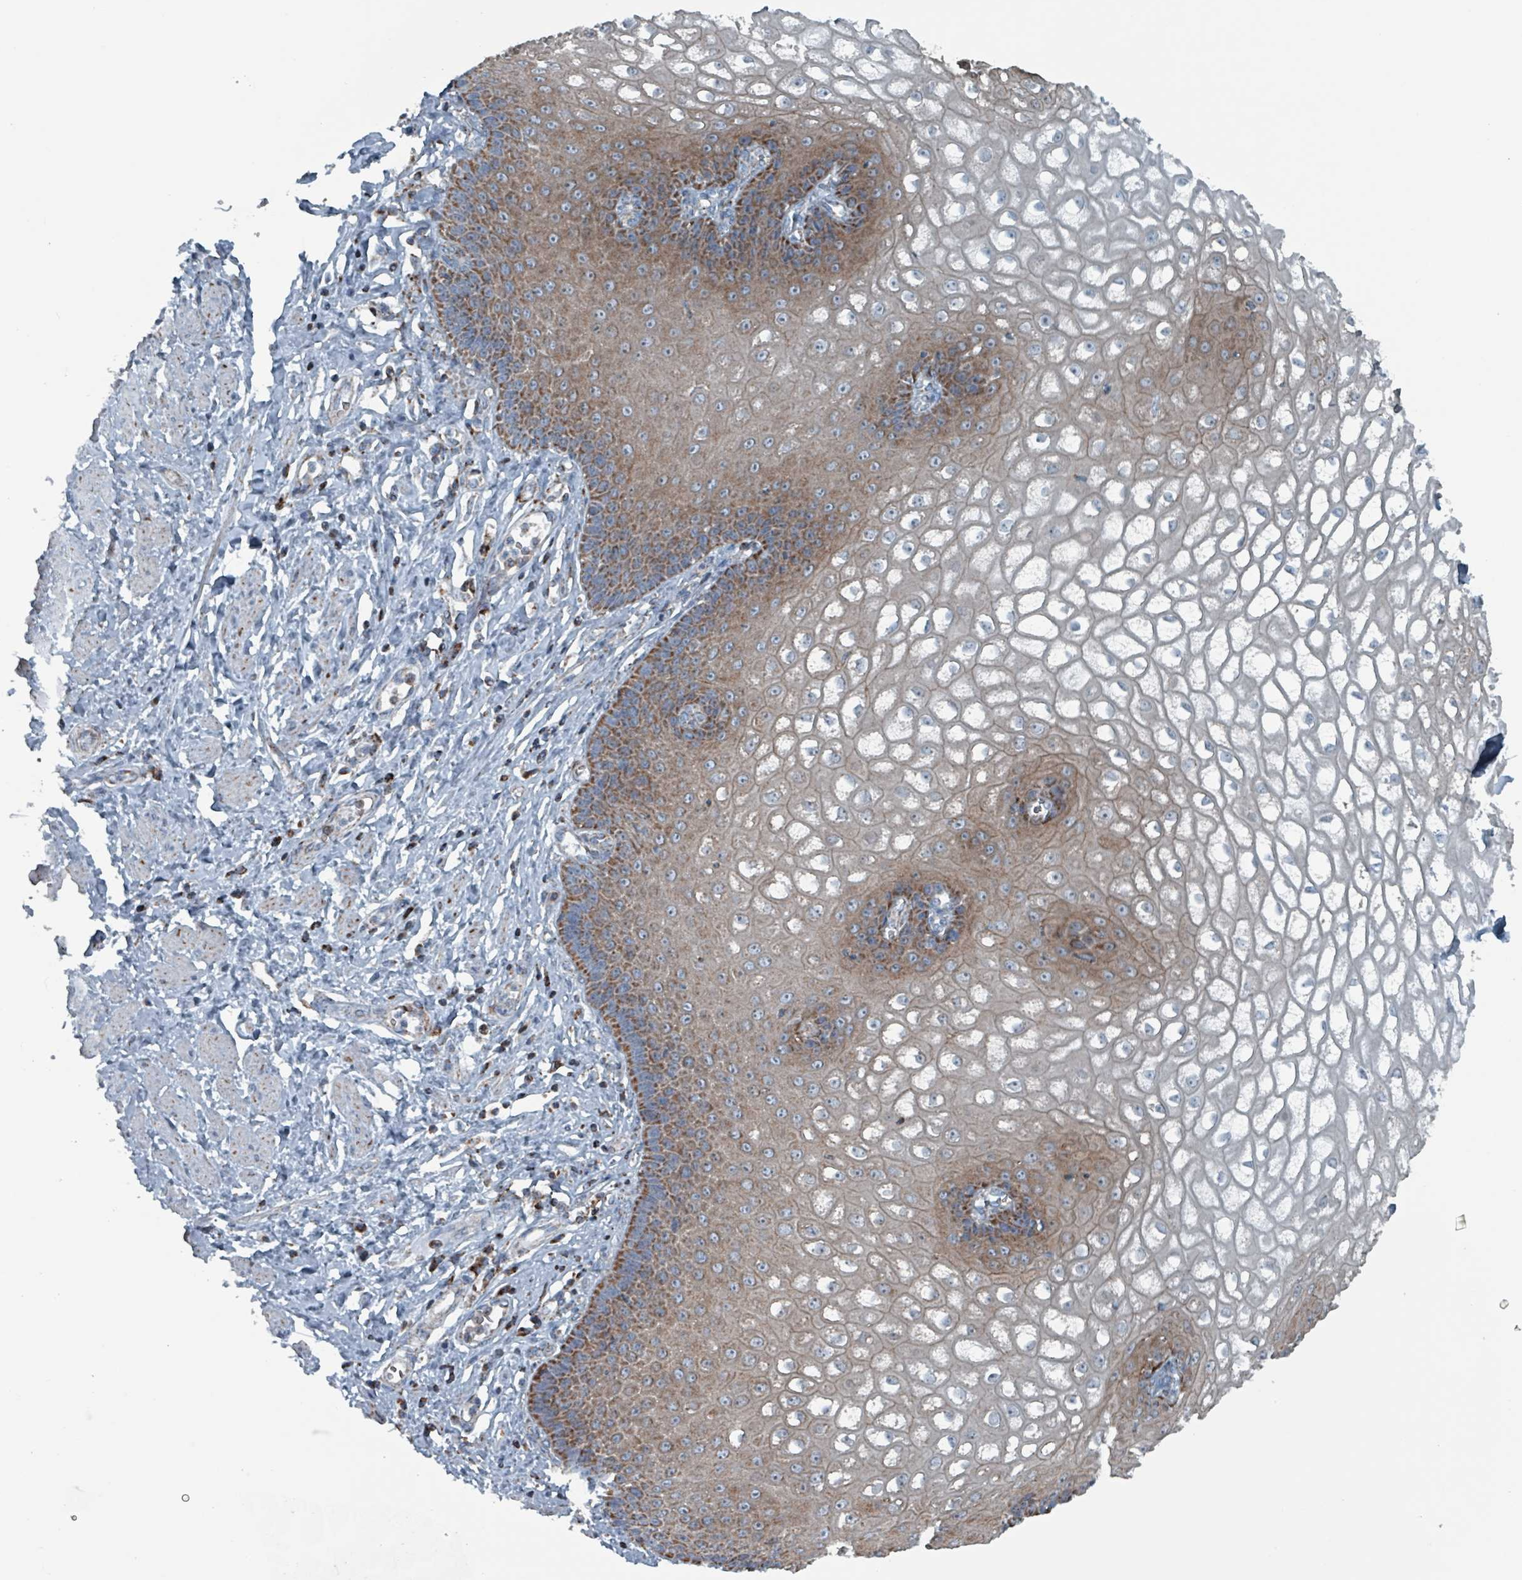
{"staining": {"intensity": "moderate", "quantity": ">75%", "location": "cytoplasmic/membranous"}, "tissue": "esophagus", "cell_type": "Squamous epithelial cells", "image_type": "normal", "snomed": [{"axis": "morphology", "description": "Normal tissue, NOS"}, {"axis": "topography", "description": "Esophagus"}], "caption": "Immunohistochemical staining of unremarkable esophagus demonstrates >75% levels of moderate cytoplasmic/membranous protein positivity in approximately >75% of squamous epithelial cells.", "gene": "ABHD18", "patient": {"sex": "male", "age": 67}}